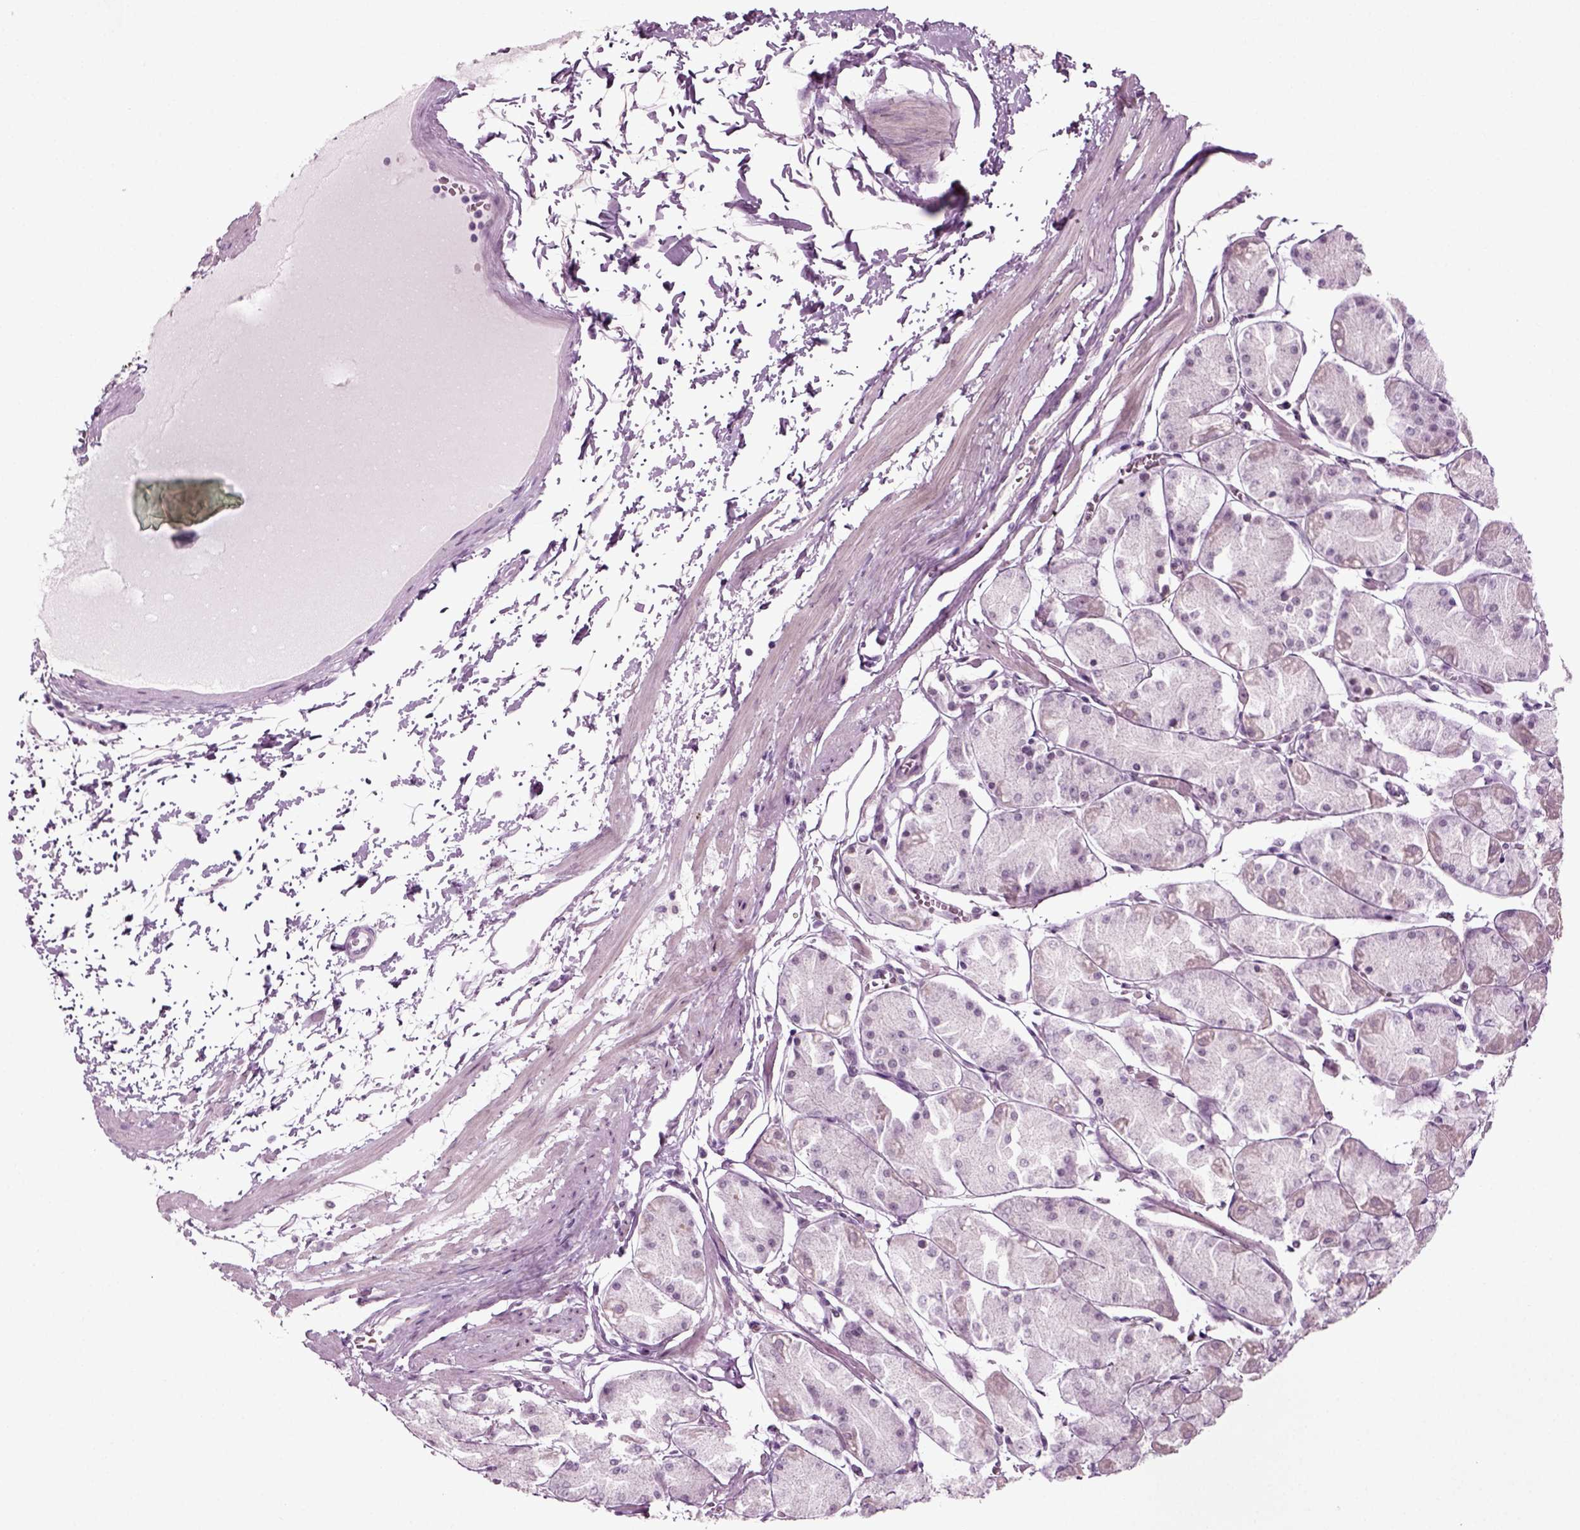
{"staining": {"intensity": "negative", "quantity": "none", "location": "none"}, "tissue": "stomach", "cell_type": "Glandular cells", "image_type": "normal", "snomed": [{"axis": "morphology", "description": "Normal tissue, NOS"}, {"axis": "topography", "description": "Stomach, upper"}], "caption": "Human stomach stained for a protein using immunohistochemistry (IHC) displays no positivity in glandular cells.", "gene": "ZC2HC1C", "patient": {"sex": "male", "age": 60}}